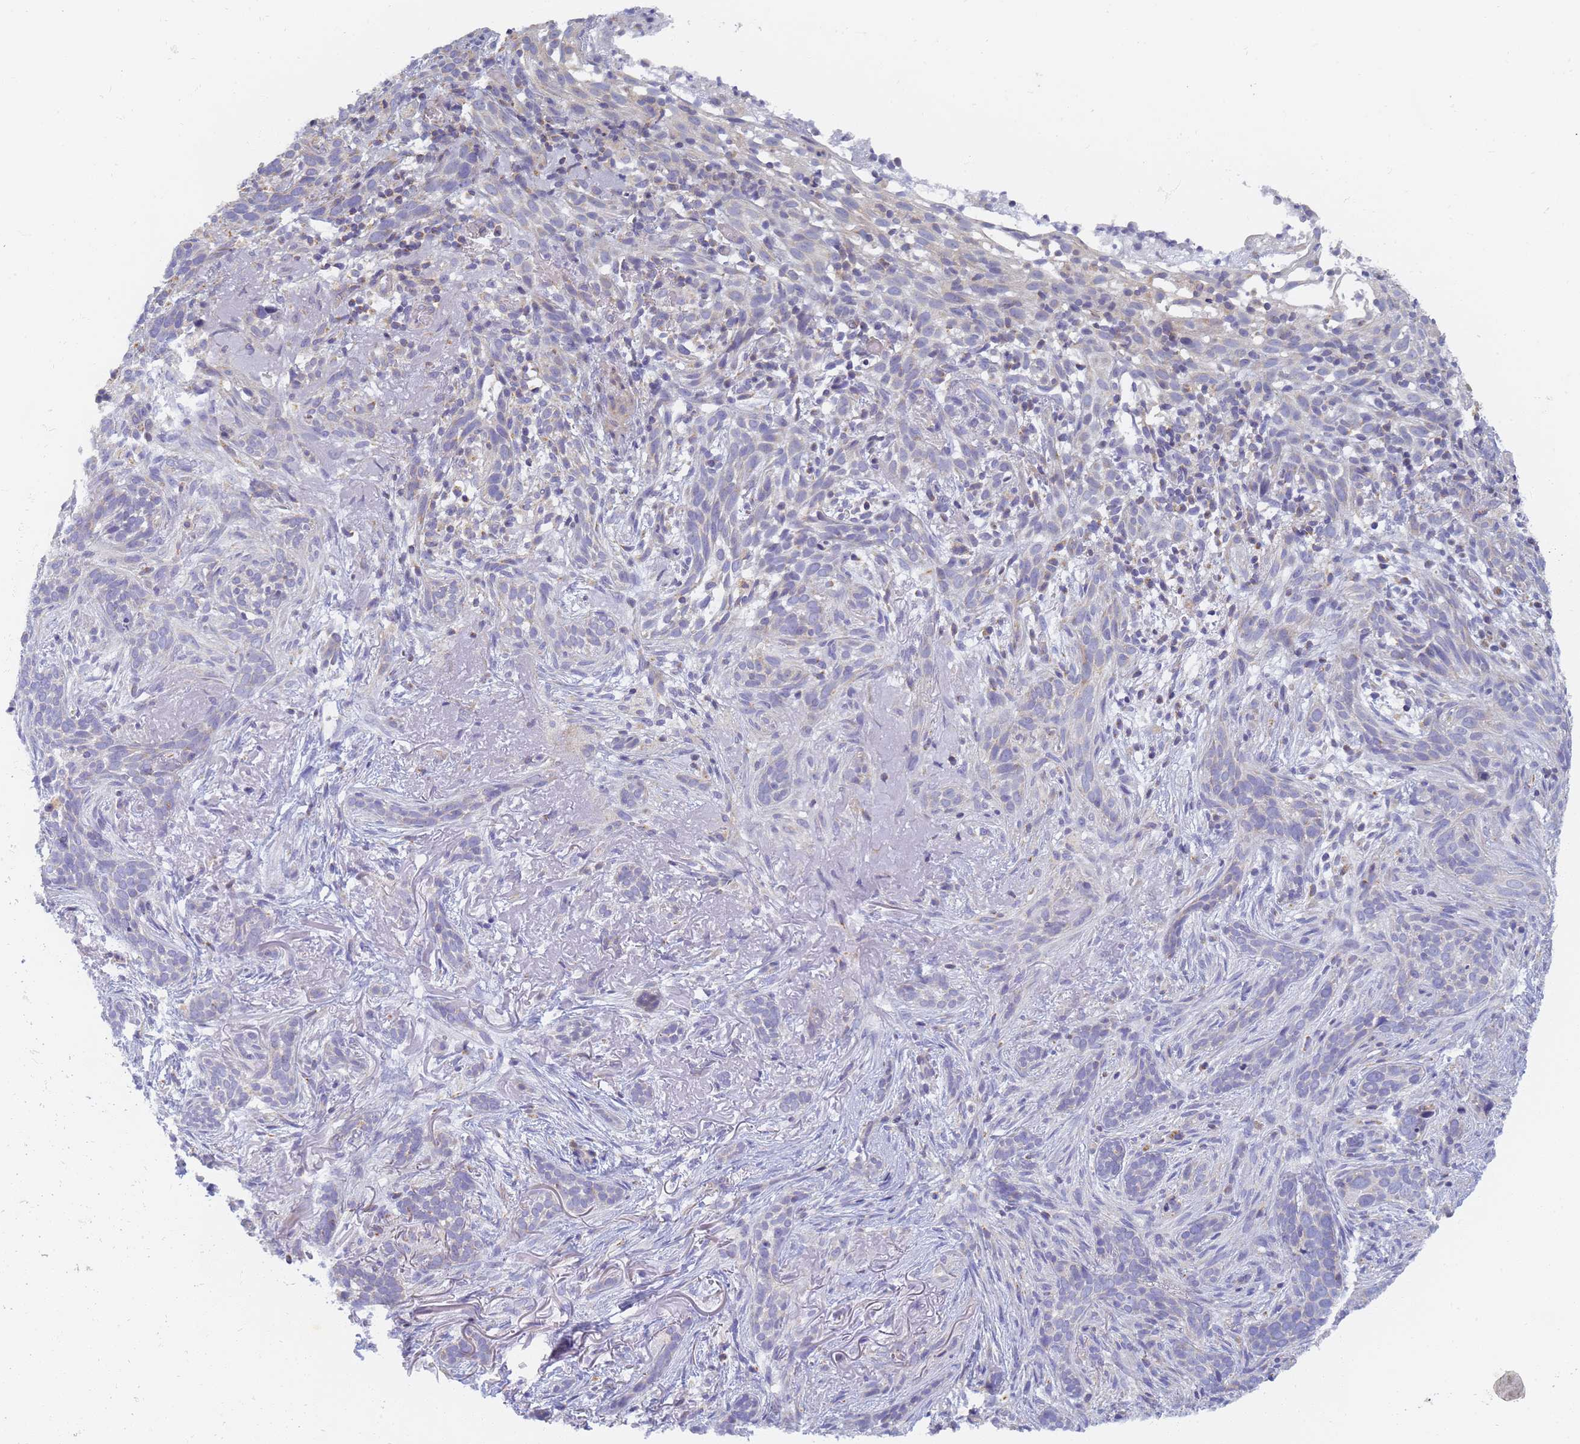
{"staining": {"intensity": "negative", "quantity": "none", "location": "none"}, "tissue": "skin cancer", "cell_type": "Tumor cells", "image_type": "cancer", "snomed": [{"axis": "morphology", "description": "Basal cell carcinoma"}, {"axis": "topography", "description": "Skin"}], "caption": "DAB (3,3'-diaminobenzidine) immunohistochemical staining of human skin cancer displays no significant expression in tumor cells.", "gene": "UTP23", "patient": {"sex": "male", "age": 71}}